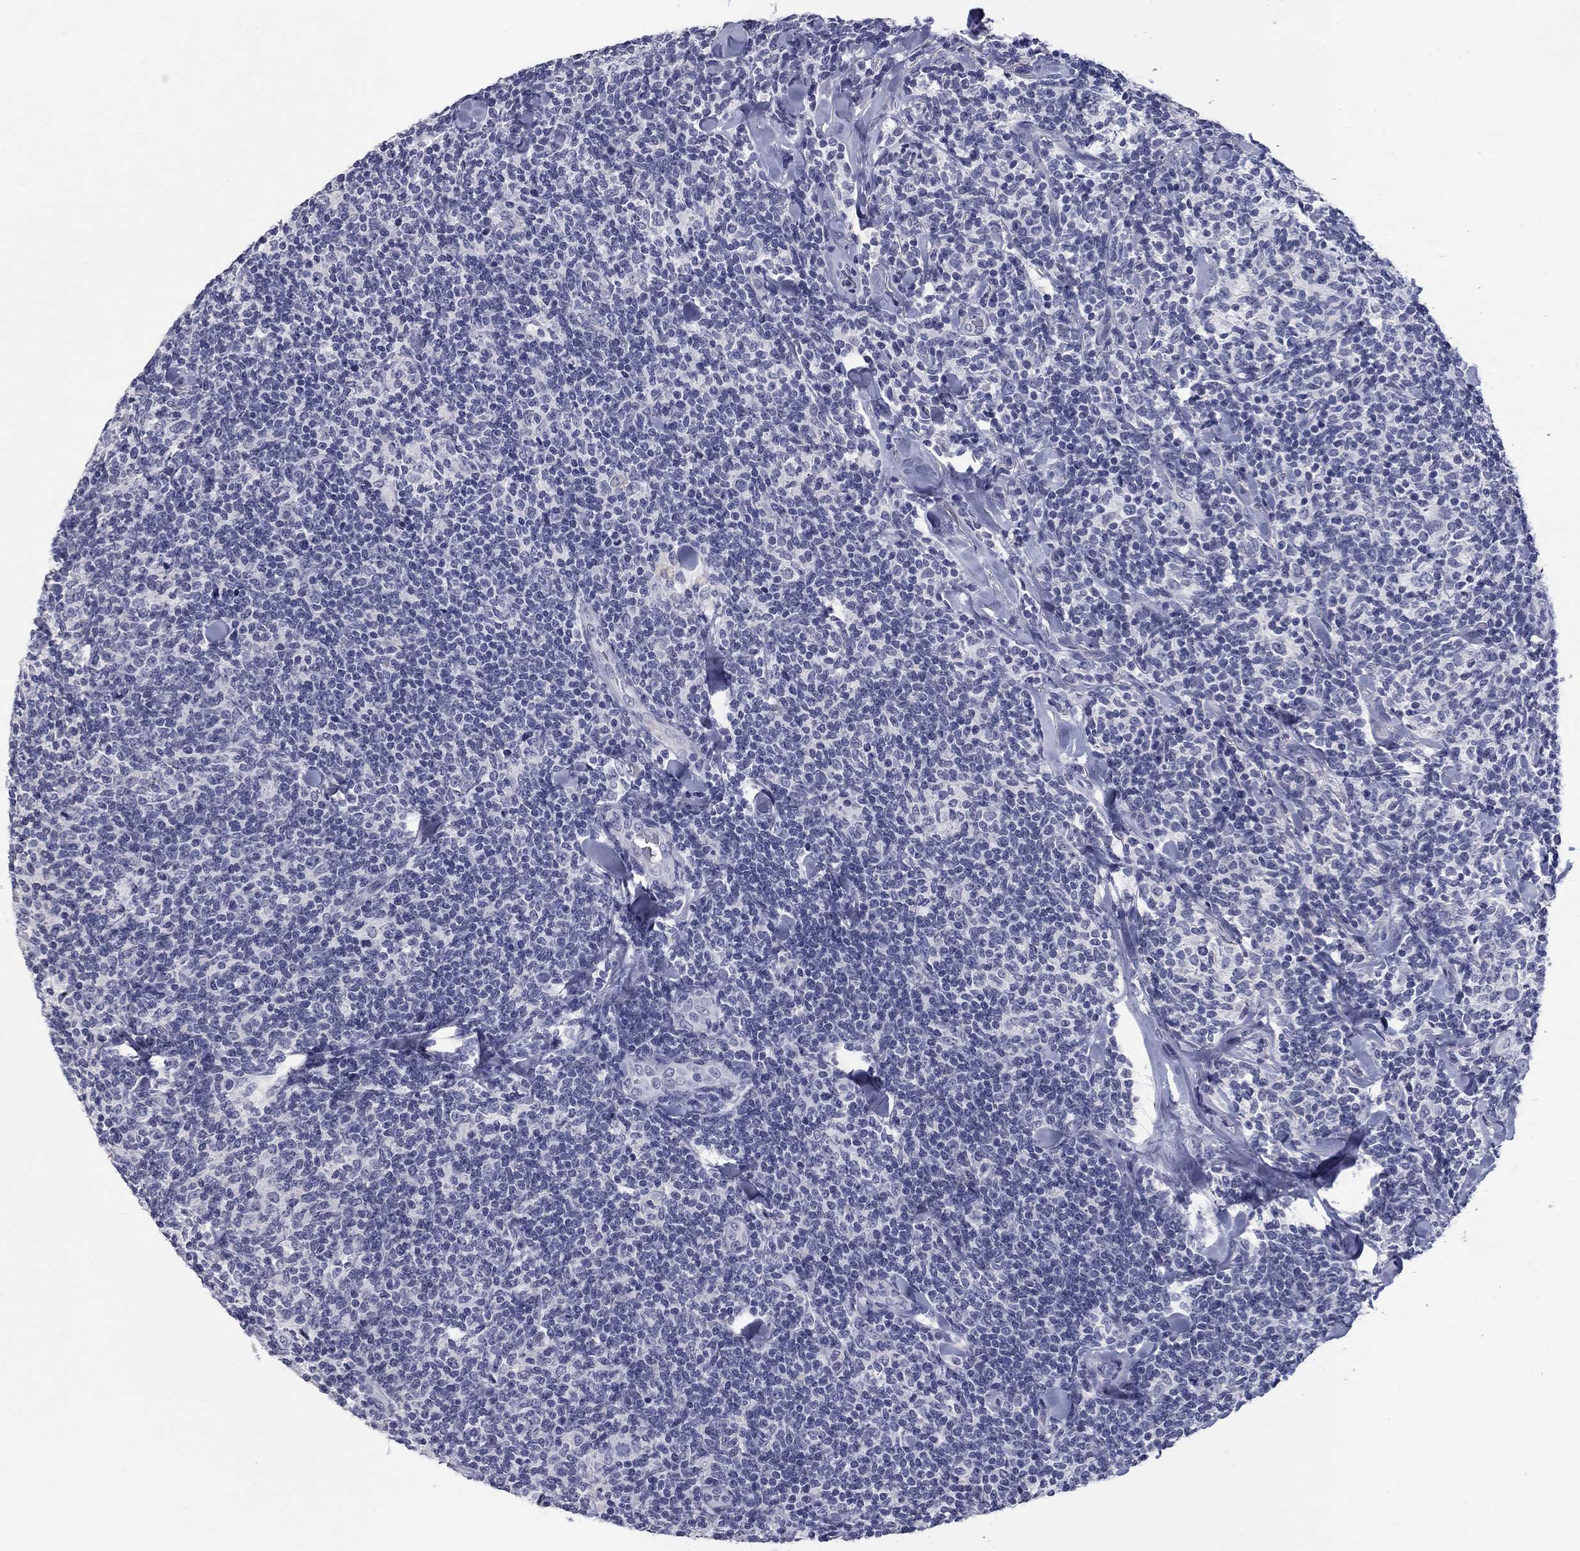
{"staining": {"intensity": "negative", "quantity": "none", "location": "none"}, "tissue": "lymphoma", "cell_type": "Tumor cells", "image_type": "cancer", "snomed": [{"axis": "morphology", "description": "Malignant lymphoma, non-Hodgkin's type, Low grade"}, {"axis": "topography", "description": "Lymph node"}], "caption": "Human low-grade malignant lymphoma, non-Hodgkin's type stained for a protein using IHC shows no positivity in tumor cells.", "gene": "ELAVL4", "patient": {"sex": "female", "age": 56}}